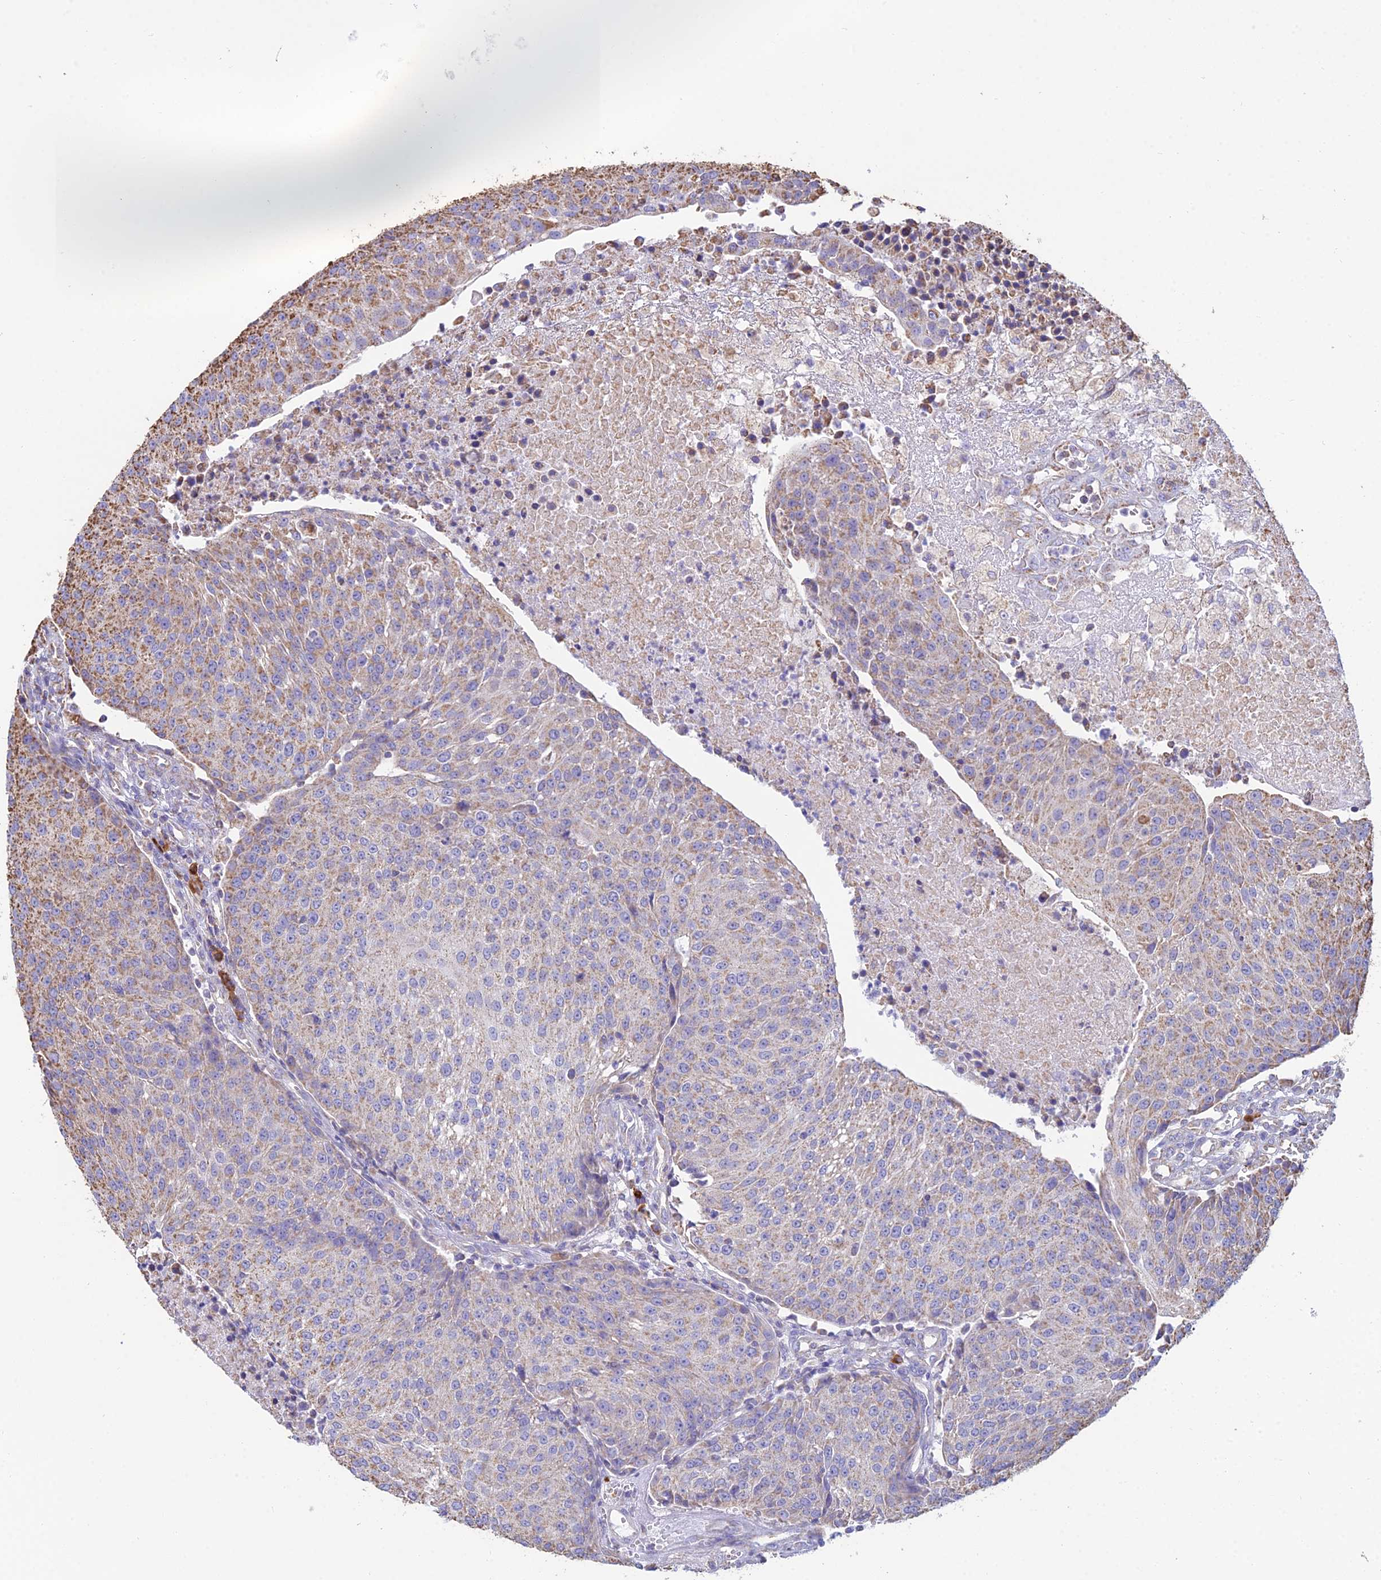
{"staining": {"intensity": "moderate", "quantity": "<25%", "location": "cytoplasmic/membranous"}, "tissue": "urothelial cancer", "cell_type": "Tumor cells", "image_type": "cancer", "snomed": [{"axis": "morphology", "description": "Urothelial carcinoma, High grade"}, {"axis": "topography", "description": "Urinary bladder"}], "caption": "Protein expression analysis of human urothelial cancer reveals moderate cytoplasmic/membranous positivity in about <25% of tumor cells.", "gene": "OR2W3", "patient": {"sex": "female", "age": 85}}